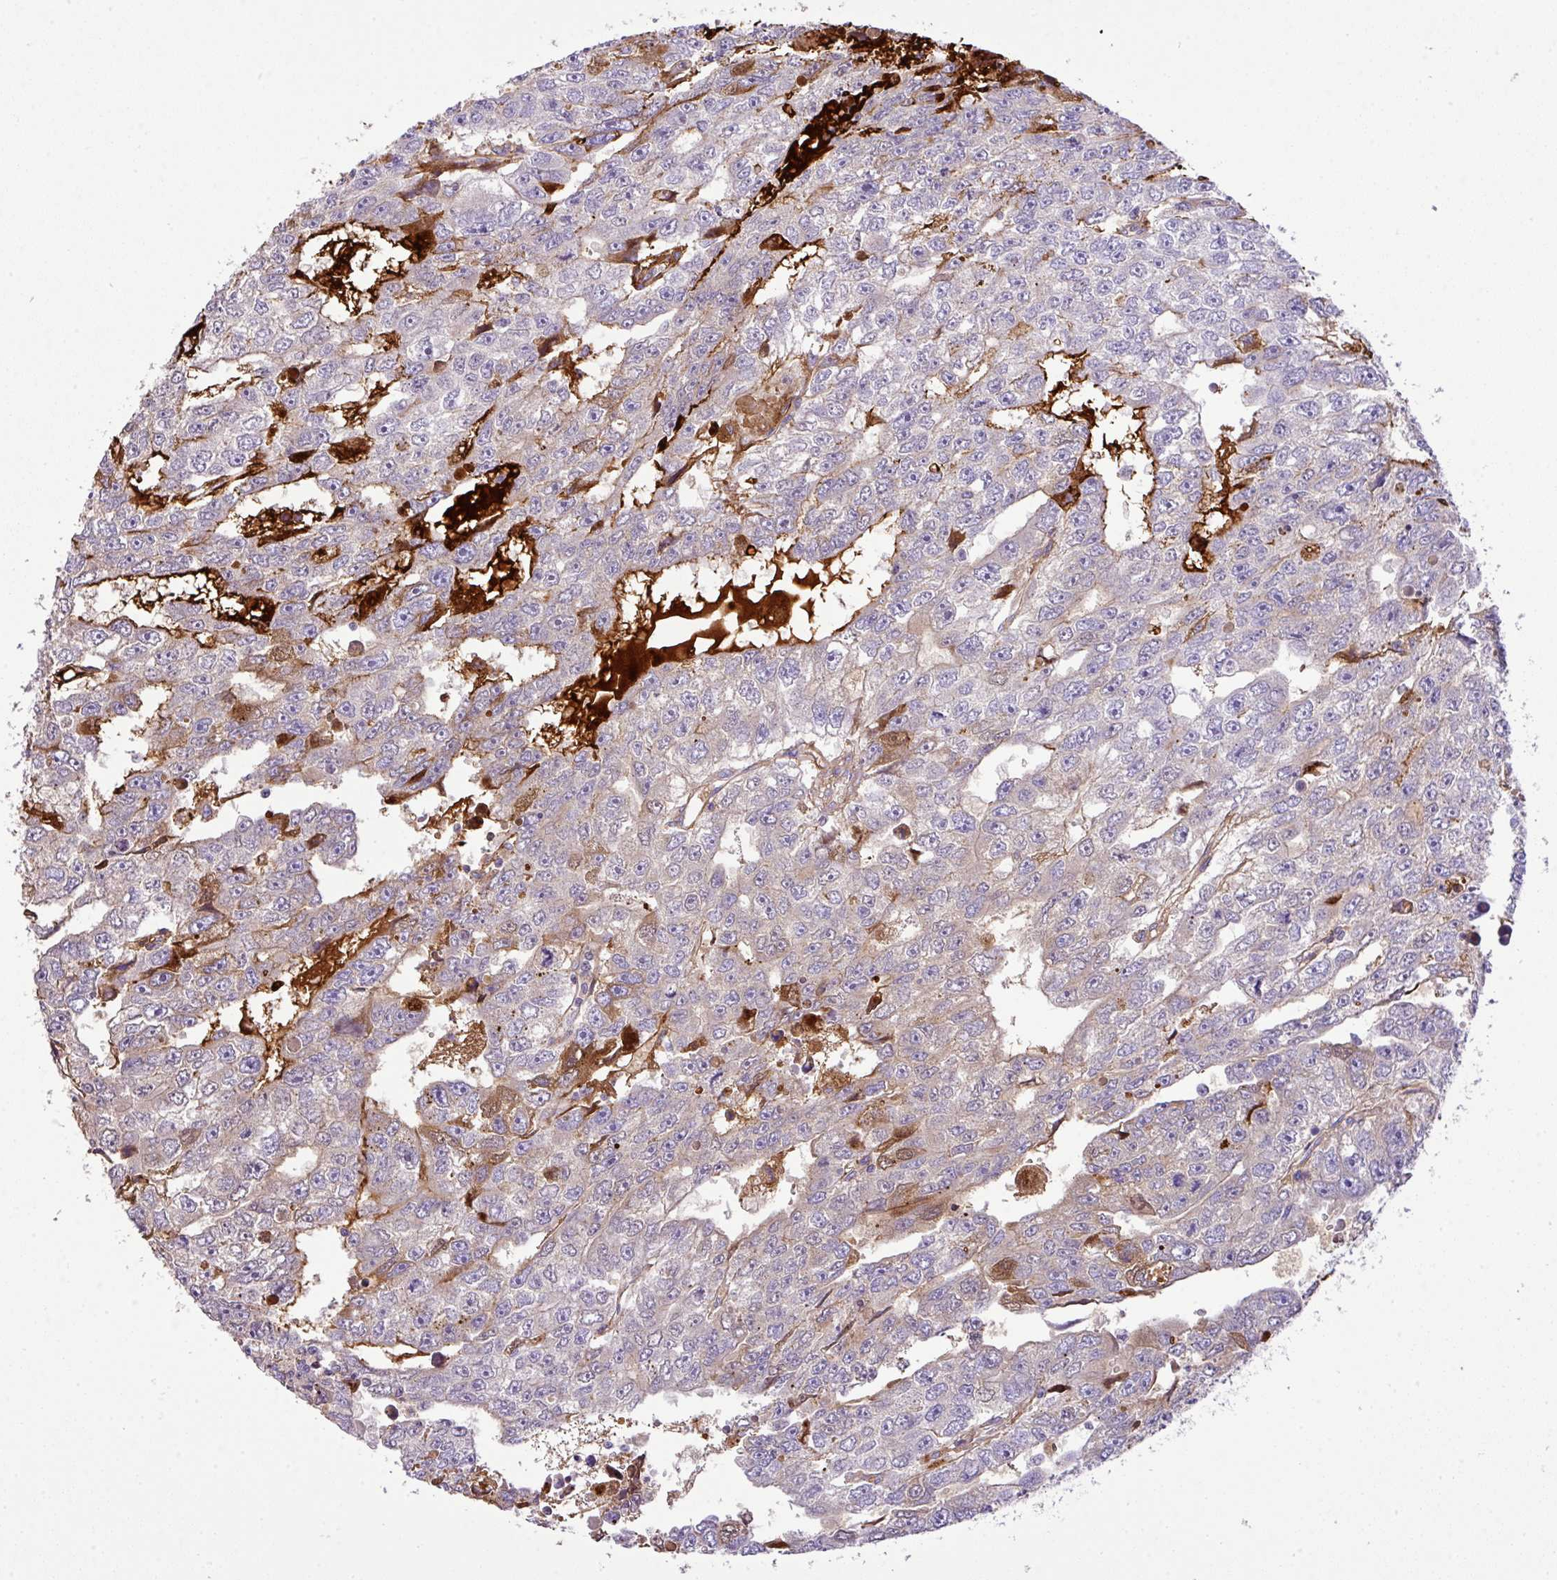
{"staining": {"intensity": "moderate", "quantity": "<25%", "location": "cytoplasmic/membranous,nuclear"}, "tissue": "testis cancer", "cell_type": "Tumor cells", "image_type": "cancer", "snomed": [{"axis": "morphology", "description": "Carcinoma, Embryonal, NOS"}, {"axis": "topography", "description": "Testis"}], "caption": "This micrograph displays immunohistochemistry staining of human embryonal carcinoma (testis), with low moderate cytoplasmic/membranous and nuclear expression in about <25% of tumor cells.", "gene": "CTXN2", "patient": {"sex": "male", "age": 20}}